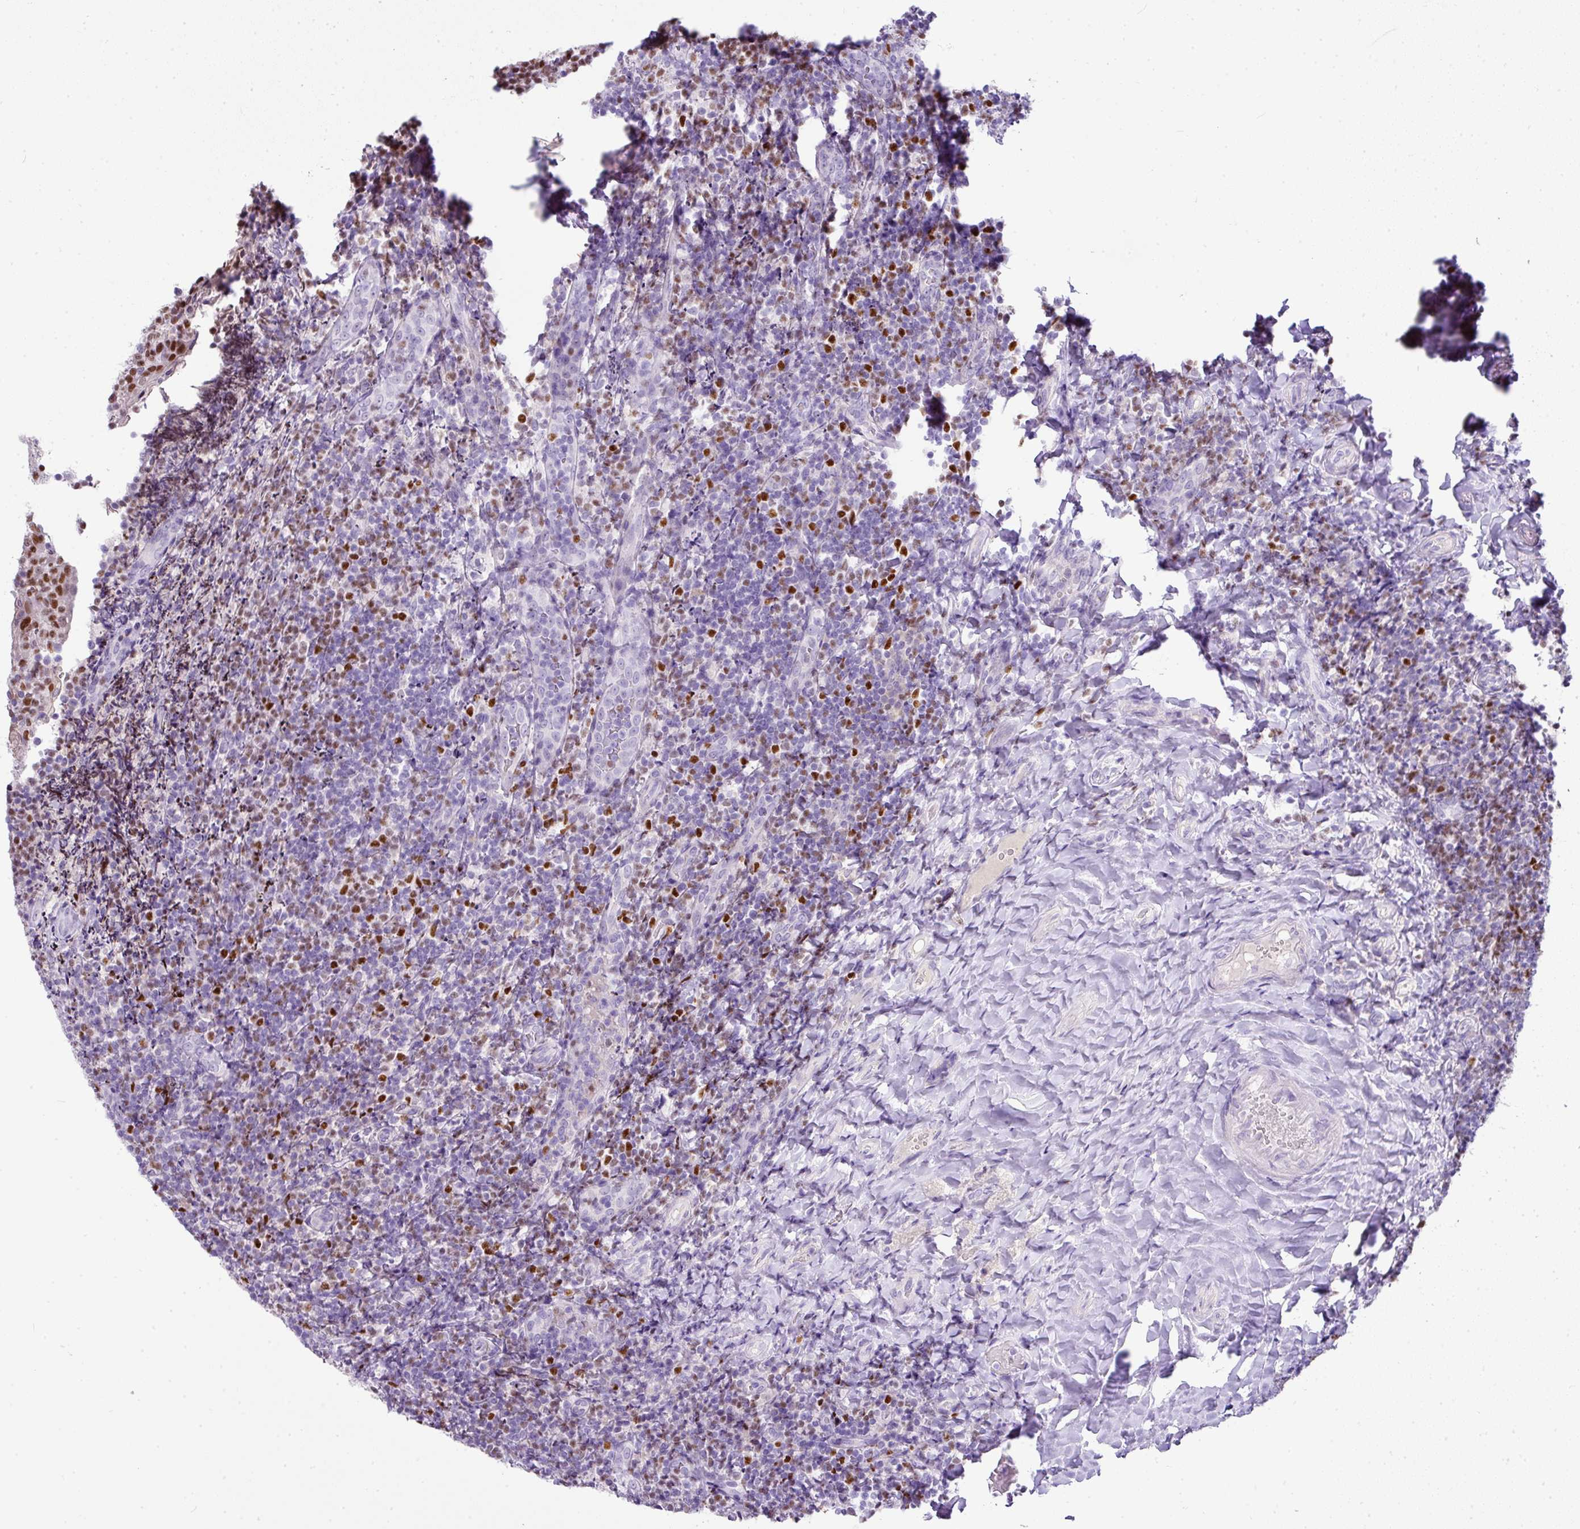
{"staining": {"intensity": "weak", "quantity": ">75%", "location": "nuclear"}, "tissue": "tonsil", "cell_type": "Germinal center cells", "image_type": "normal", "snomed": [{"axis": "morphology", "description": "Normal tissue, NOS"}, {"axis": "topography", "description": "Tonsil"}], "caption": "Immunohistochemistry photomicrograph of benign tonsil: tonsil stained using immunohistochemistry exhibits low levels of weak protein expression localized specifically in the nuclear of germinal center cells, appearing as a nuclear brown color.", "gene": "BCL11A", "patient": {"sex": "female", "age": 10}}